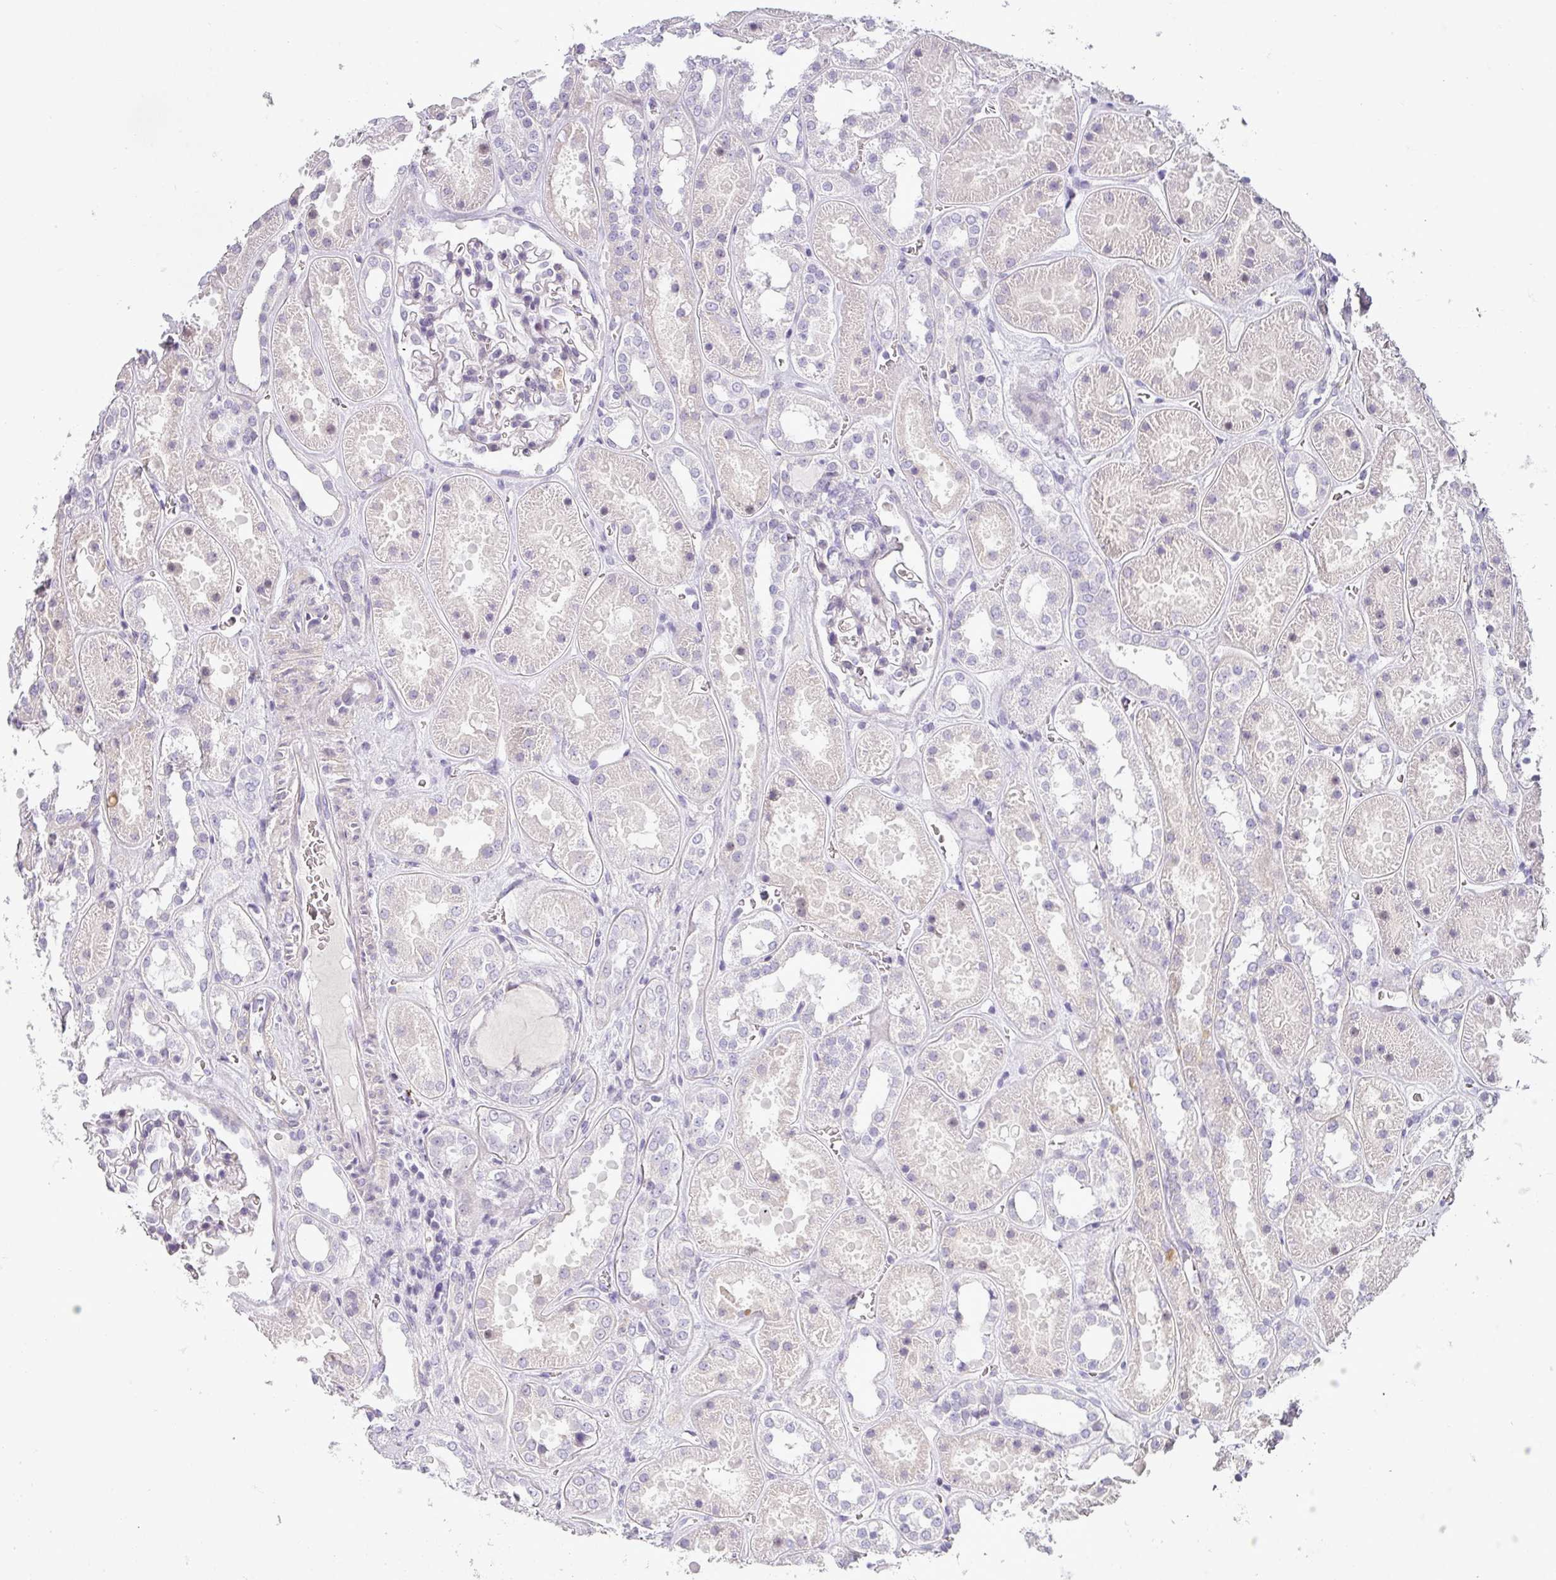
{"staining": {"intensity": "negative", "quantity": "none", "location": "none"}, "tissue": "kidney", "cell_type": "Cells in glomeruli", "image_type": "normal", "snomed": [{"axis": "morphology", "description": "Normal tissue, NOS"}, {"axis": "topography", "description": "Kidney"}], "caption": "Cells in glomeruli show no significant expression in unremarkable kidney. The staining was performed using DAB to visualize the protein expression in brown, while the nuclei were stained in blue with hematoxylin (Magnification: 20x).", "gene": "BTLA", "patient": {"sex": "female", "age": 41}}